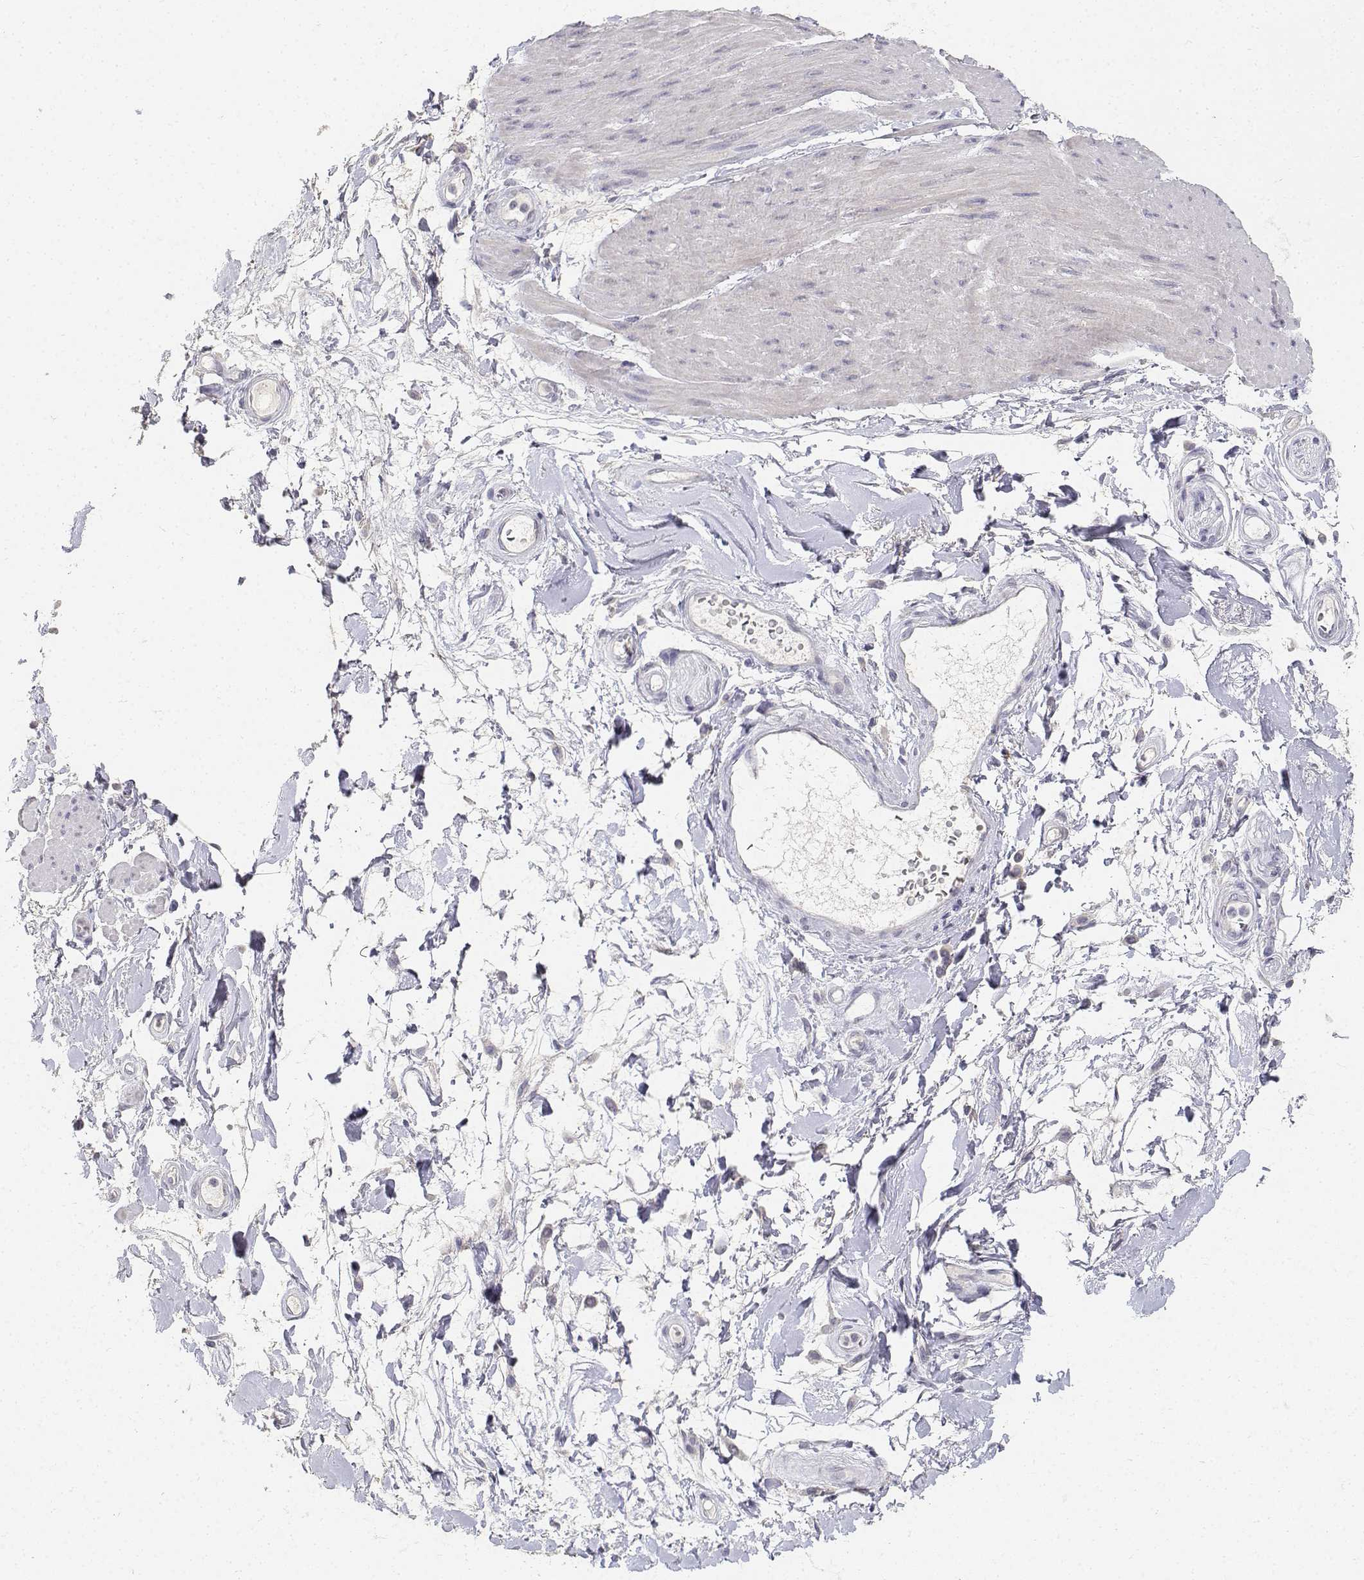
{"staining": {"intensity": "negative", "quantity": "none", "location": "none"}, "tissue": "adipose tissue", "cell_type": "Adipocytes", "image_type": "normal", "snomed": [{"axis": "morphology", "description": "Normal tissue, NOS"}, {"axis": "topography", "description": "Urinary bladder"}, {"axis": "topography", "description": "Peripheral nerve tissue"}], "caption": "IHC image of normal adipose tissue stained for a protein (brown), which shows no expression in adipocytes.", "gene": "PAEP", "patient": {"sex": "female", "age": 60}}